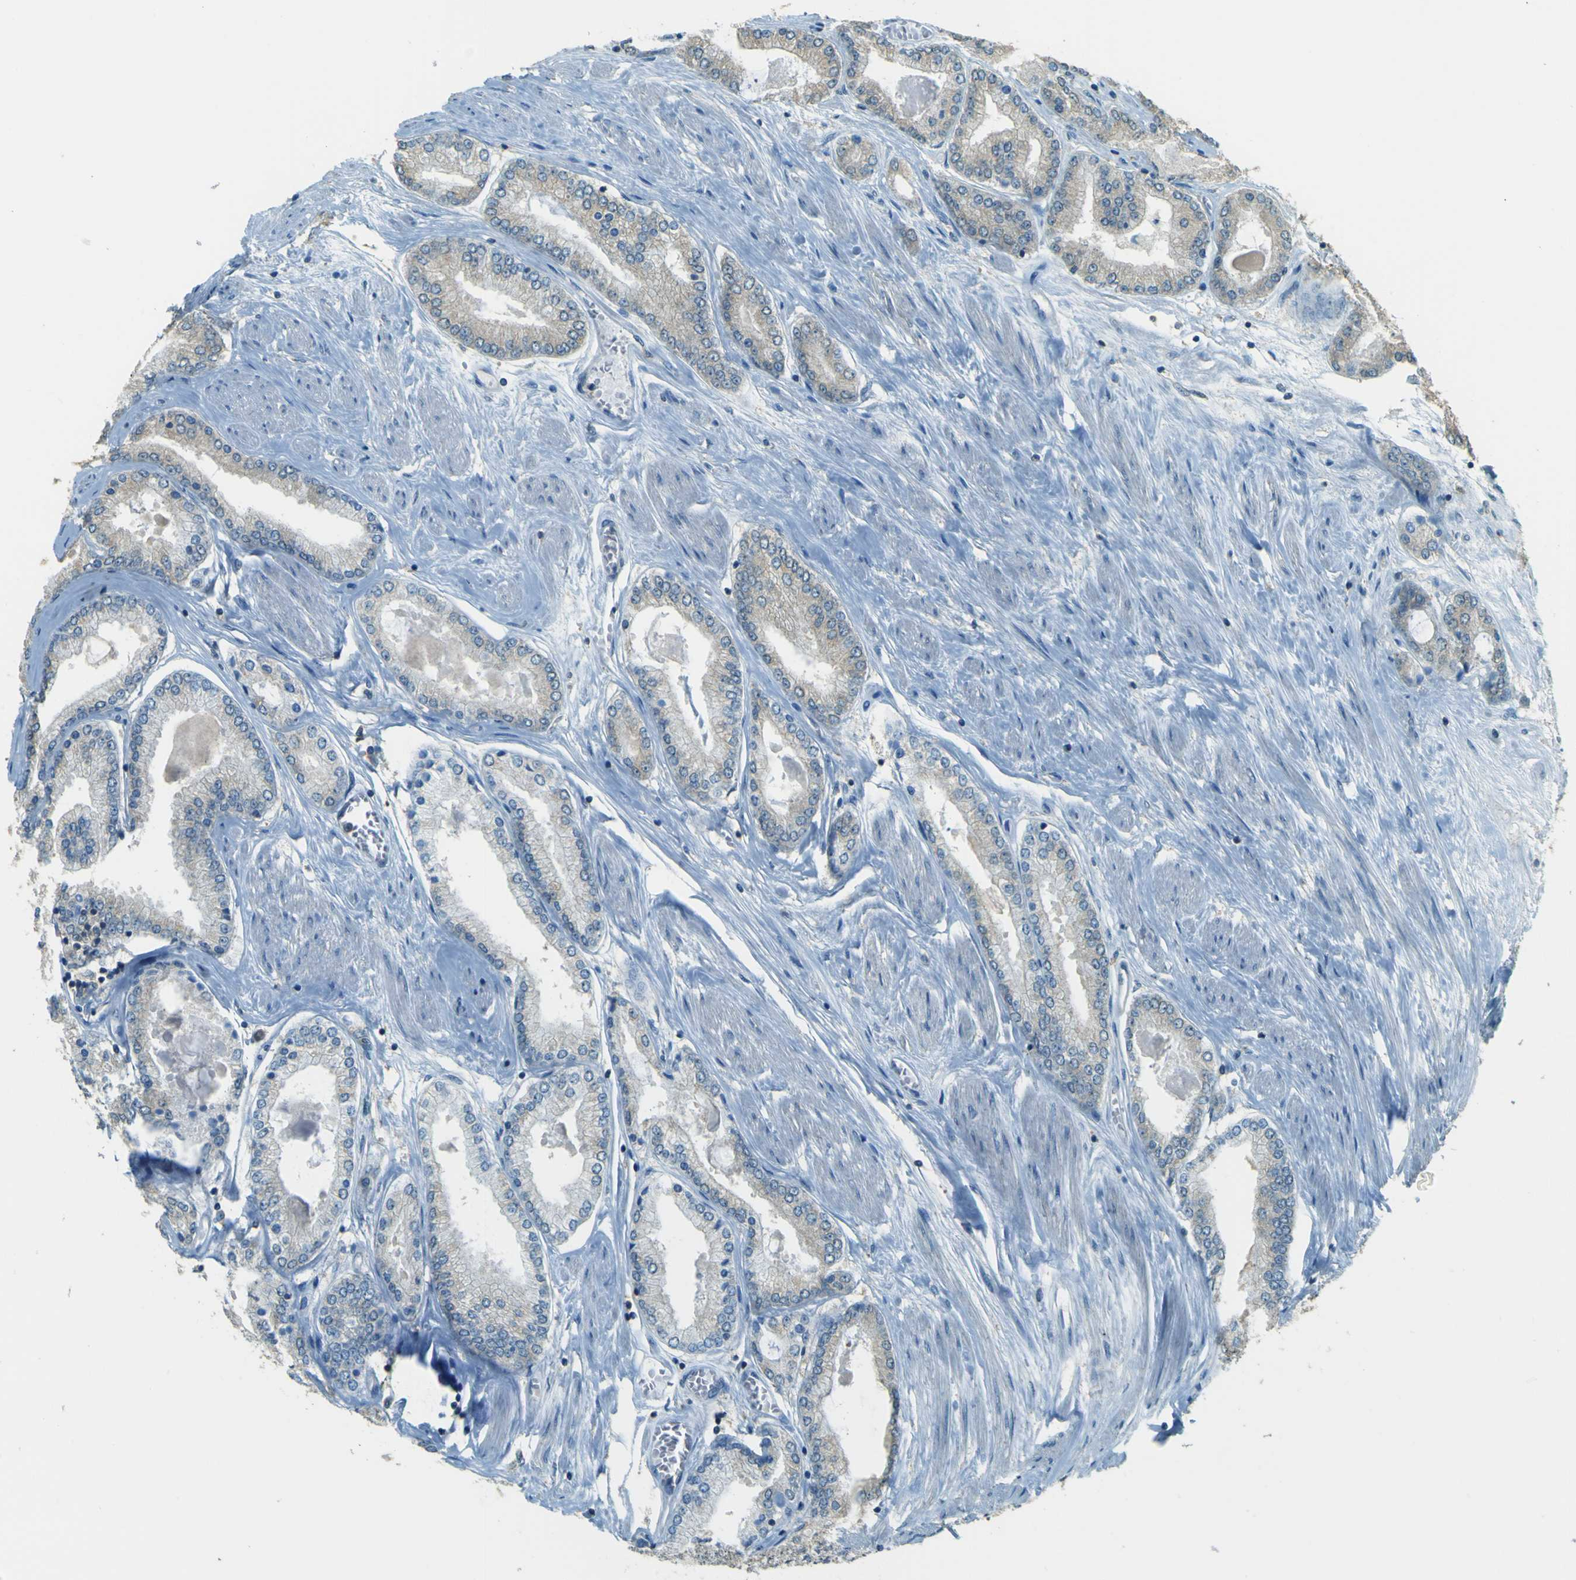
{"staining": {"intensity": "negative", "quantity": "none", "location": "none"}, "tissue": "prostate cancer", "cell_type": "Tumor cells", "image_type": "cancer", "snomed": [{"axis": "morphology", "description": "Adenocarcinoma, High grade"}, {"axis": "topography", "description": "Prostate"}], "caption": "Adenocarcinoma (high-grade) (prostate) was stained to show a protein in brown. There is no significant positivity in tumor cells. (Brightfield microscopy of DAB immunohistochemistry (IHC) at high magnification).", "gene": "GOLGA1", "patient": {"sex": "male", "age": 59}}